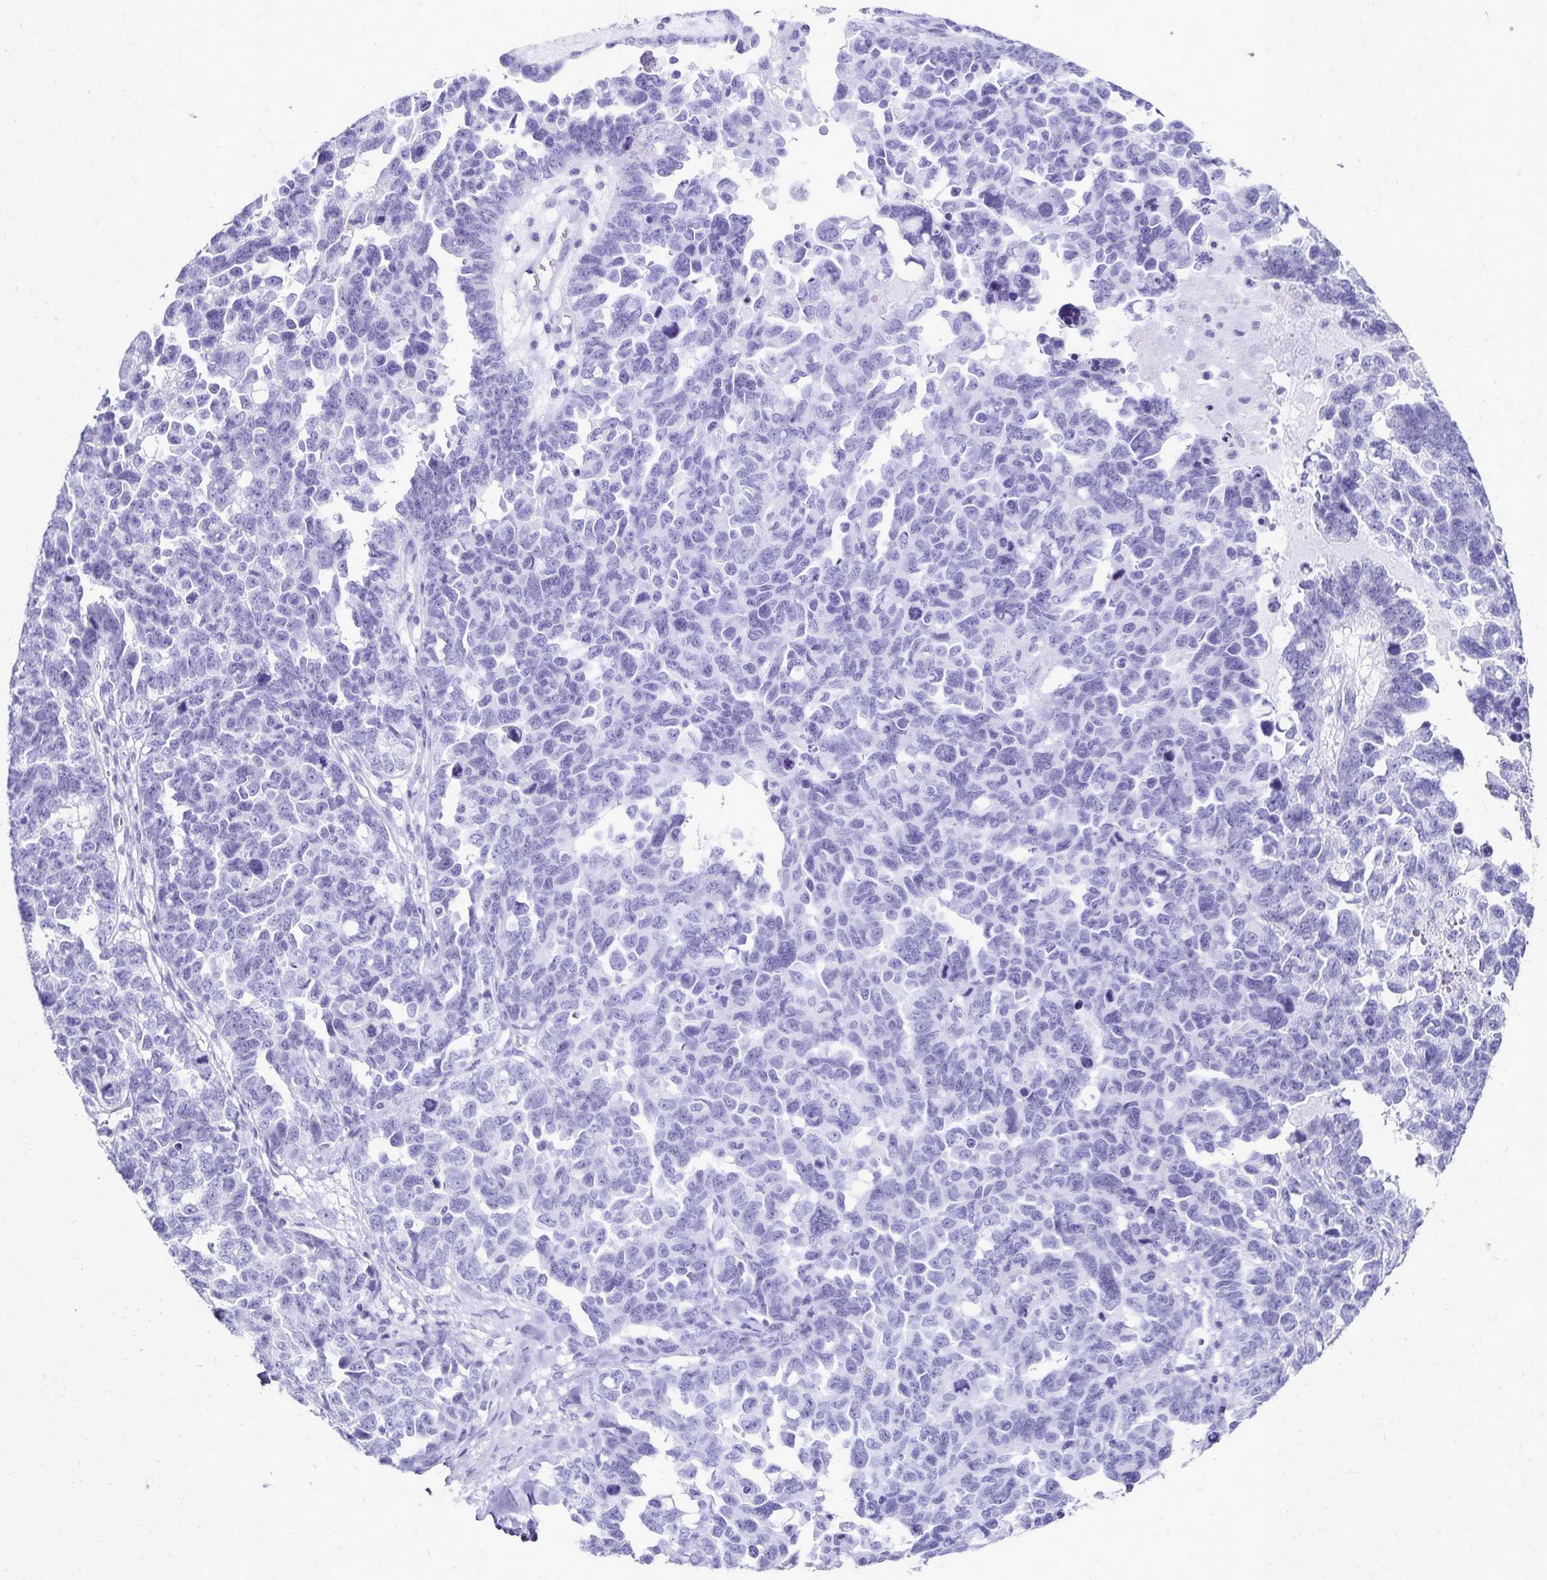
{"staining": {"intensity": "negative", "quantity": "none", "location": "none"}, "tissue": "ovarian cancer", "cell_type": "Tumor cells", "image_type": "cancer", "snomed": [{"axis": "morphology", "description": "Cystadenocarcinoma, serous, NOS"}, {"axis": "topography", "description": "Ovary"}], "caption": "Immunohistochemistry (IHC) micrograph of neoplastic tissue: serous cystadenocarcinoma (ovarian) stained with DAB (3,3'-diaminobenzidine) shows no significant protein positivity in tumor cells.", "gene": "GIP", "patient": {"sex": "female", "age": 69}}